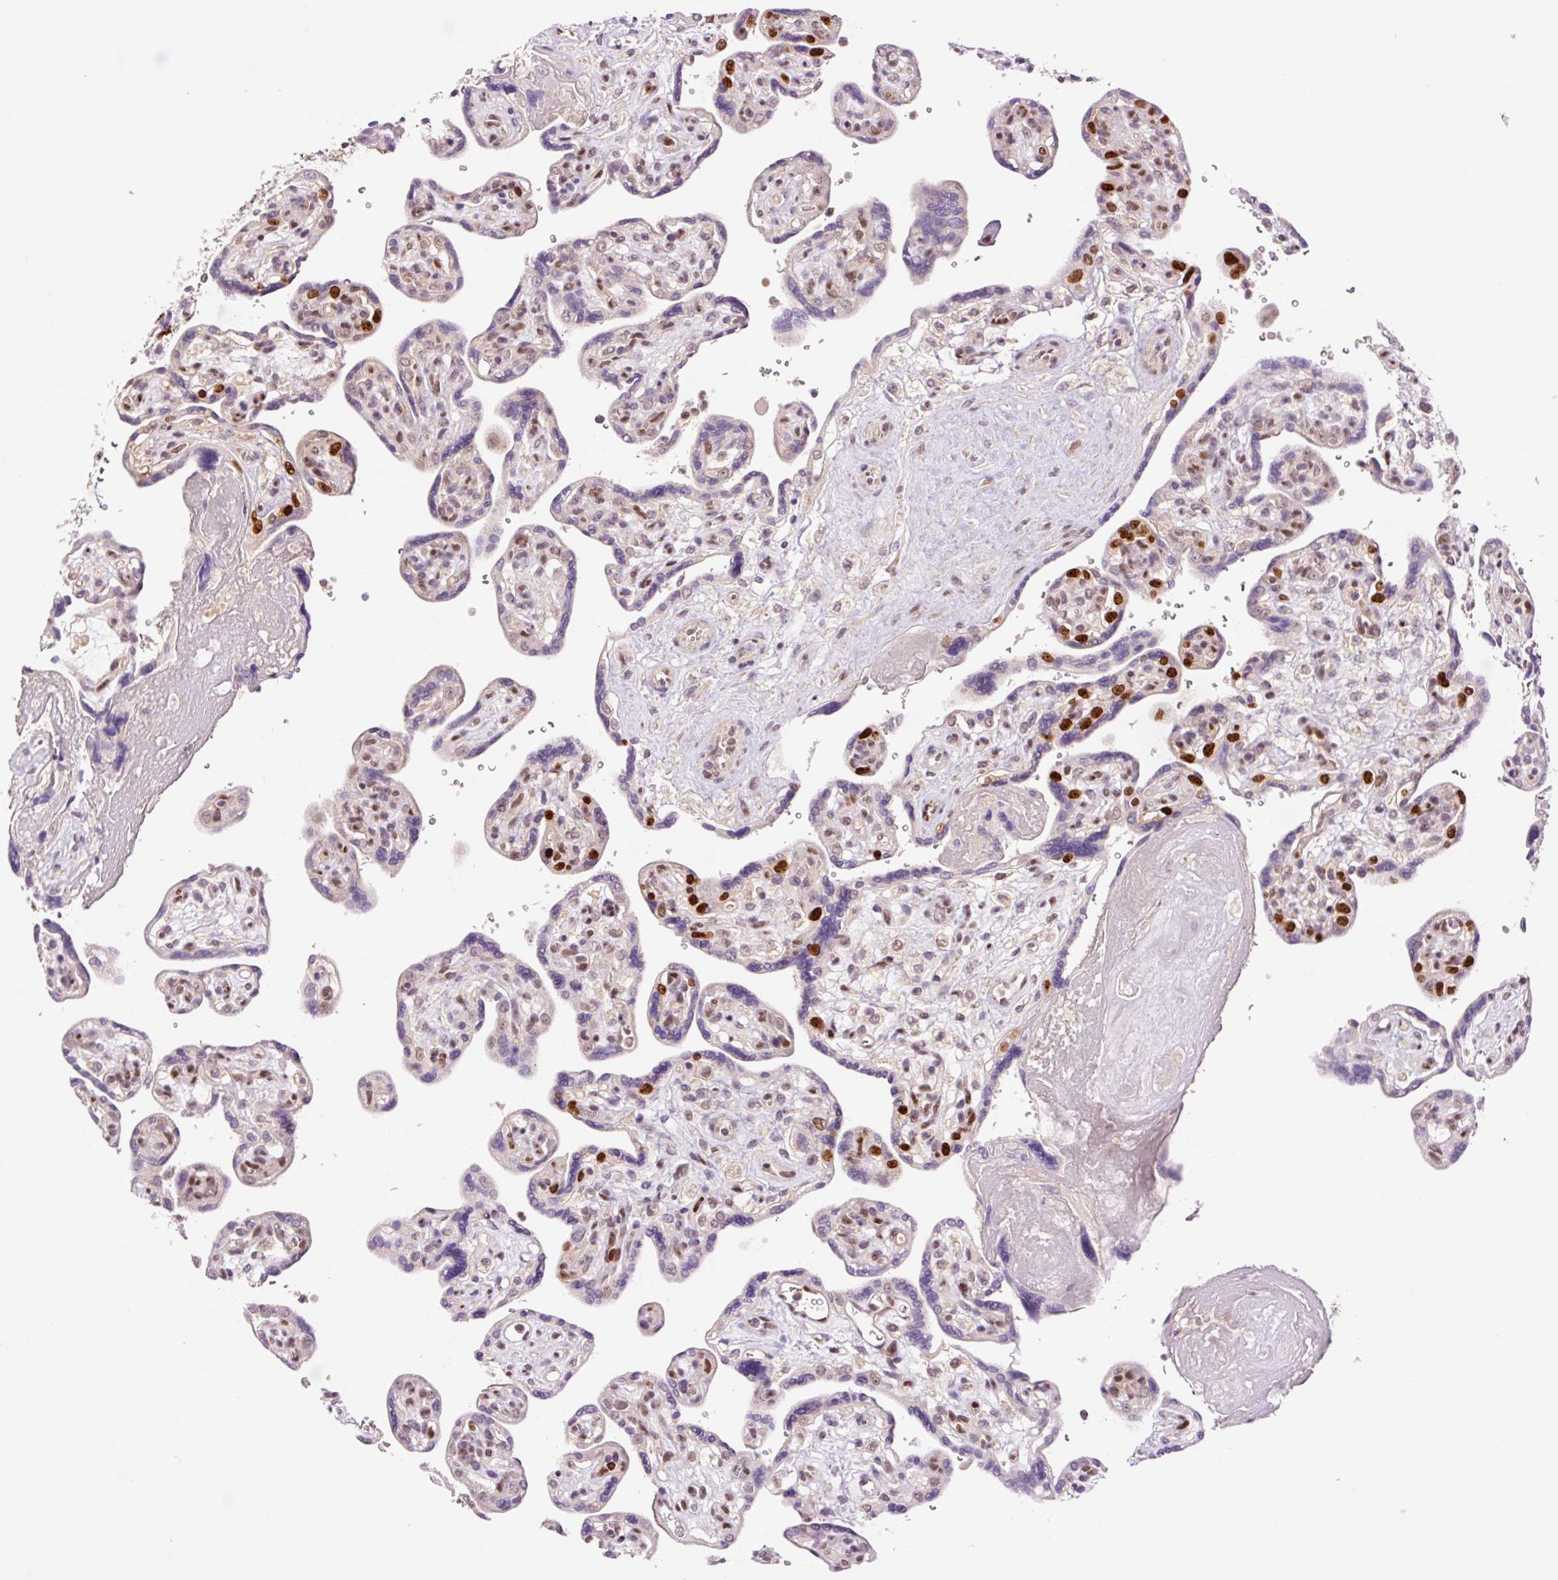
{"staining": {"intensity": "strong", "quantity": "<25%", "location": "nuclear"}, "tissue": "placenta", "cell_type": "Trophoblastic cells", "image_type": "normal", "snomed": [{"axis": "morphology", "description": "Normal tissue, NOS"}, {"axis": "topography", "description": "Placenta"}], "caption": "A micrograph of placenta stained for a protein displays strong nuclear brown staining in trophoblastic cells. The protein is shown in brown color, while the nuclei are stained blue.", "gene": "DPPA4", "patient": {"sex": "female", "age": 39}}